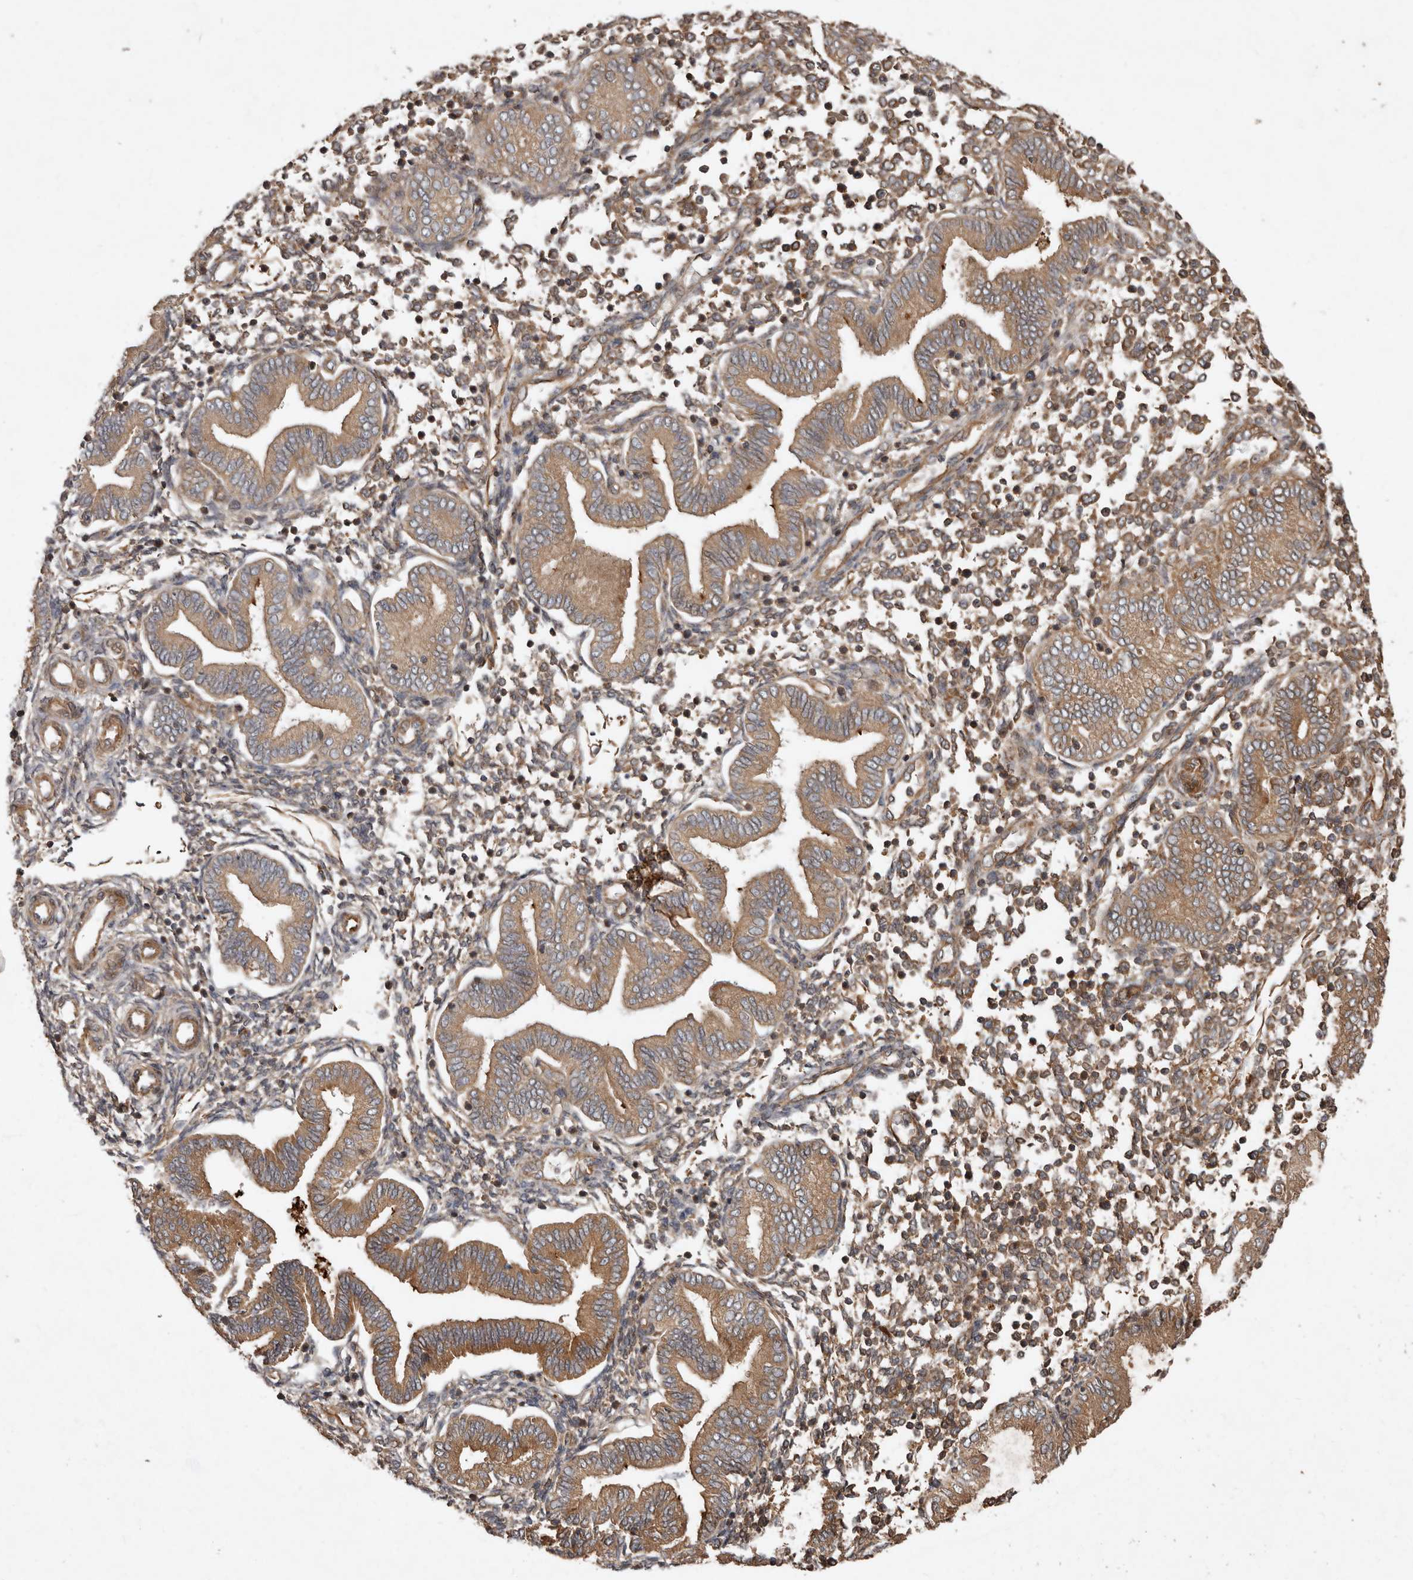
{"staining": {"intensity": "moderate", "quantity": ">75%", "location": "cytoplasmic/membranous"}, "tissue": "endometrium", "cell_type": "Cells in endometrial stroma", "image_type": "normal", "snomed": [{"axis": "morphology", "description": "Normal tissue, NOS"}, {"axis": "topography", "description": "Endometrium"}], "caption": "Immunohistochemistry (IHC) image of normal endometrium stained for a protein (brown), which exhibits medium levels of moderate cytoplasmic/membranous staining in approximately >75% of cells in endometrial stroma.", "gene": "STK36", "patient": {"sex": "female", "age": 53}}